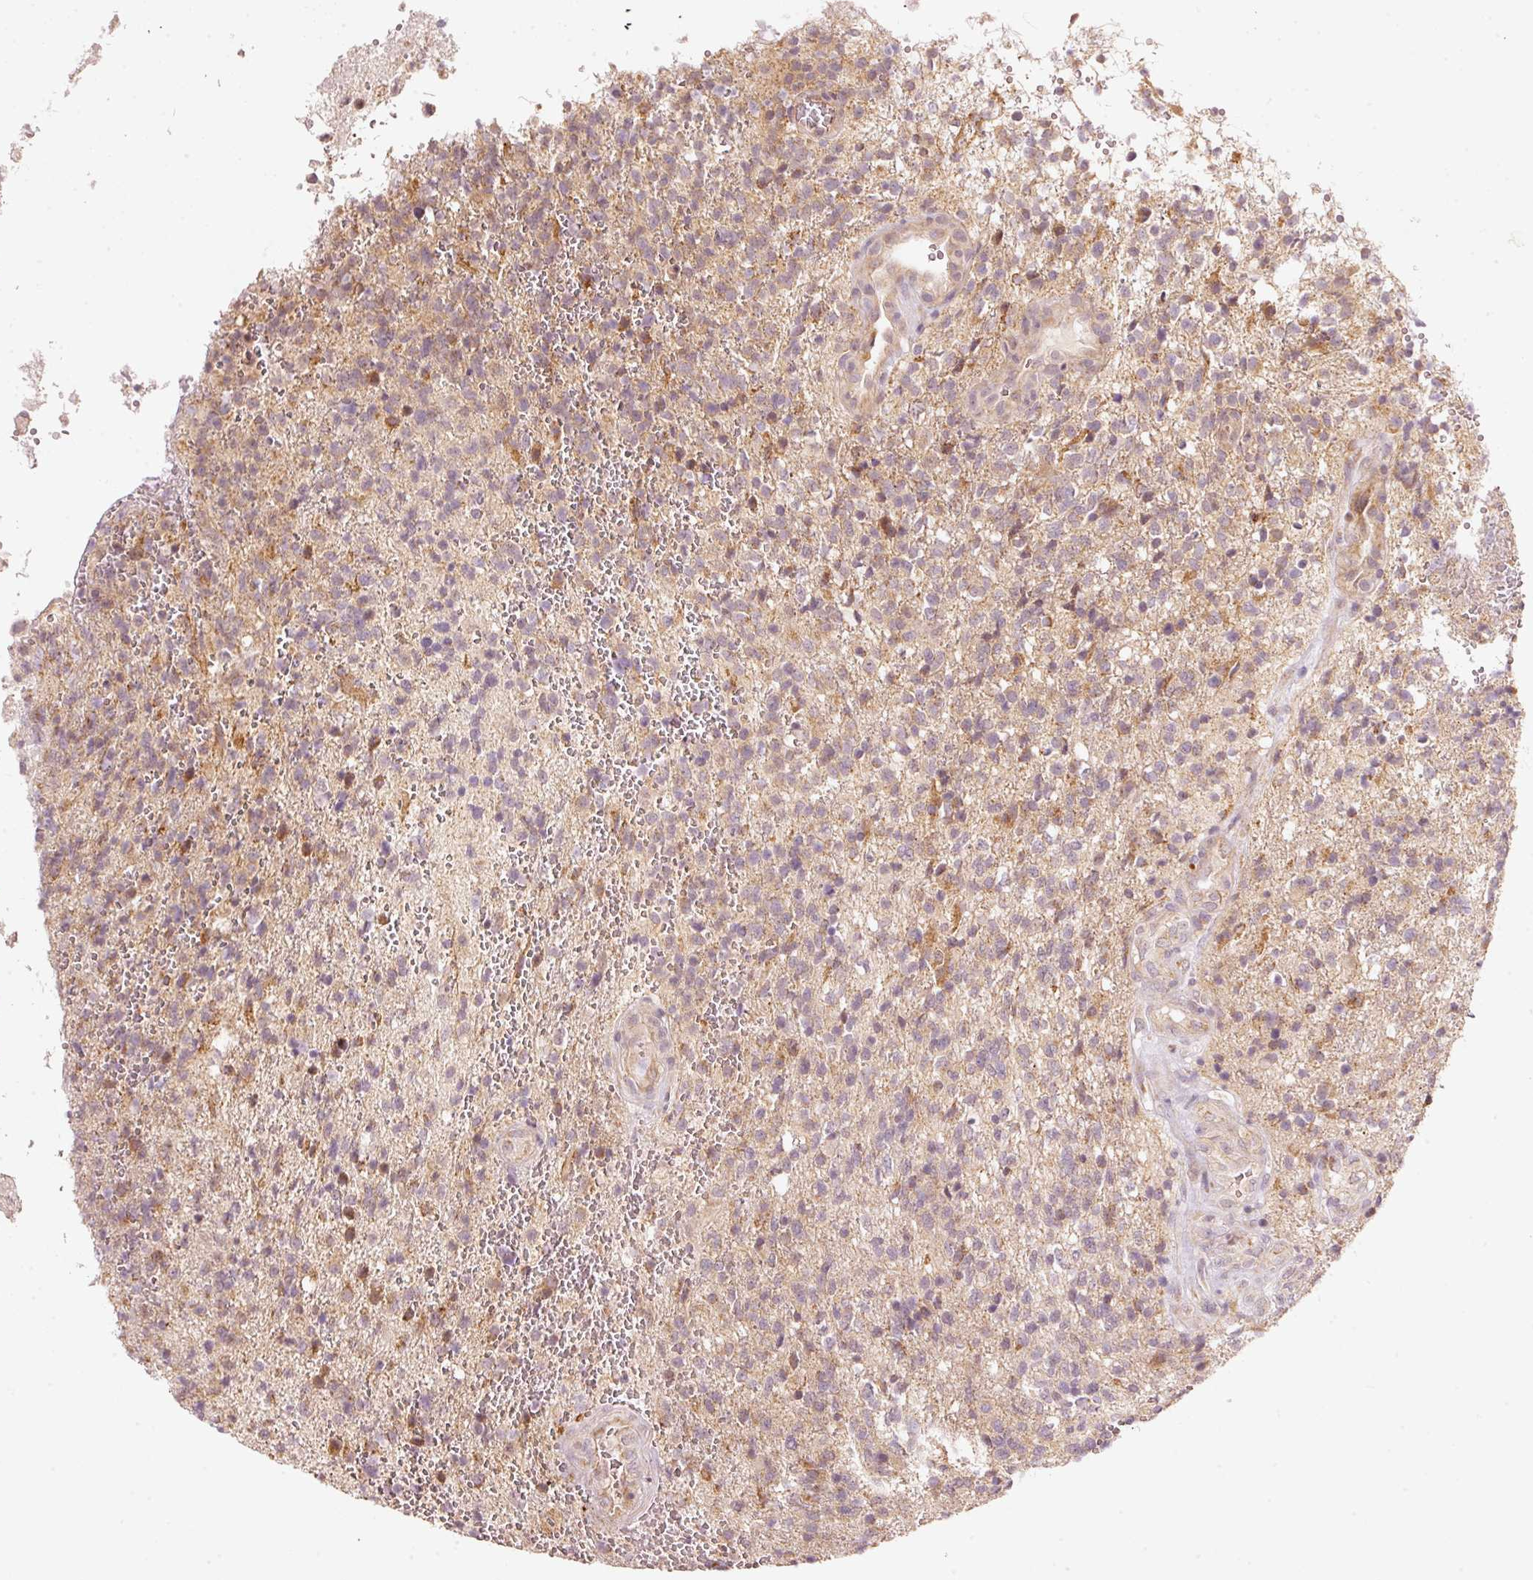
{"staining": {"intensity": "weak", "quantity": "25%-75%", "location": "cytoplasmic/membranous"}, "tissue": "glioma", "cell_type": "Tumor cells", "image_type": "cancer", "snomed": [{"axis": "morphology", "description": "Glioma, malignant, High grade"}, {"axis": "topography", "description": "Brain"}], "caption": "Human malignant high-grade glioma stained with a brown dye demonstrates weak cytoplasmic/membranous positive positivity in approximately 25%-75% of tumor cells.", "gene": "ARHGAP22", "patient": {"sex": "male", "age": 56}}